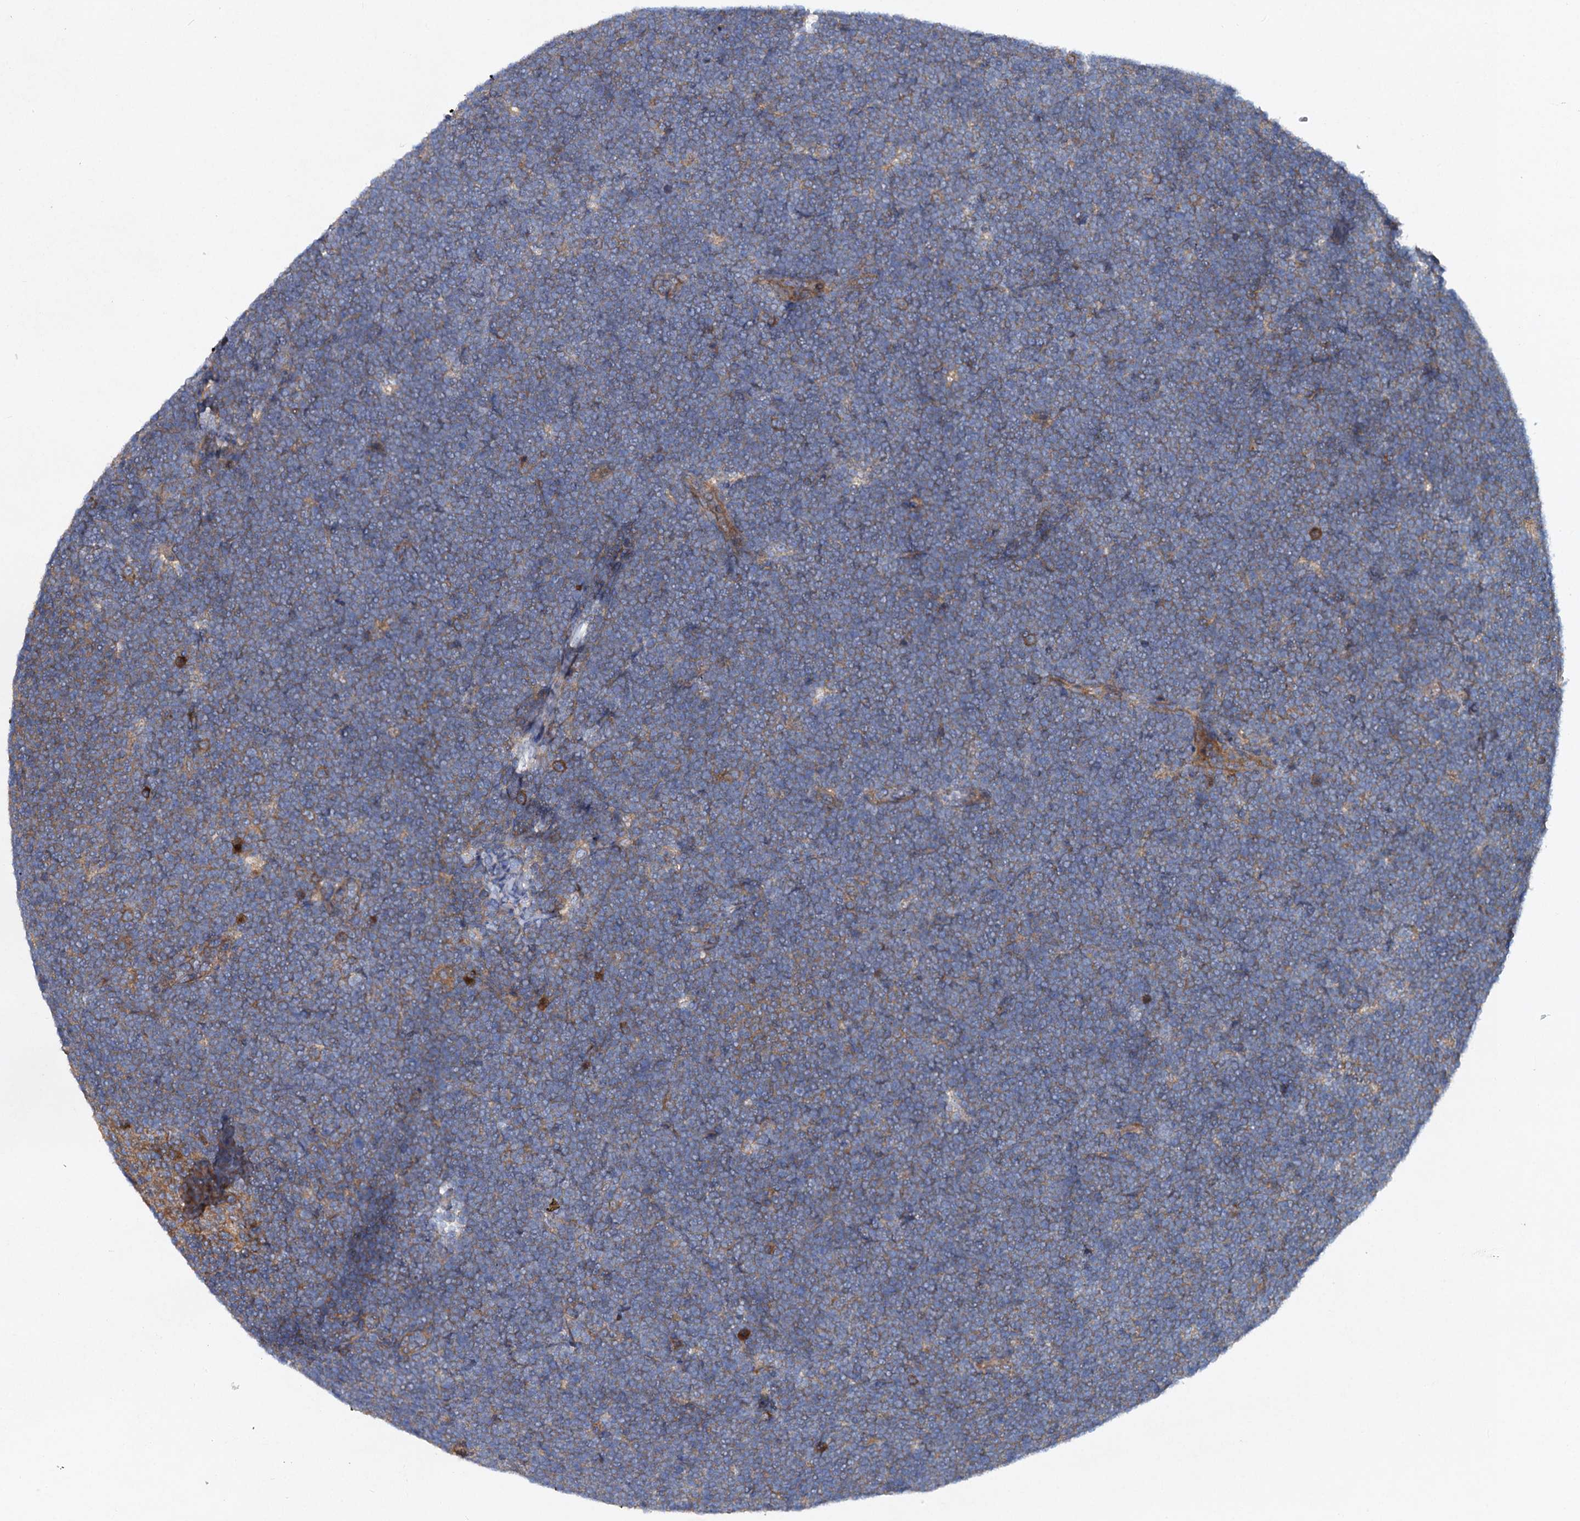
{"staining": {"intensity": "negative", "quantity": "none", "location": "none"}, "tissue": "lymphoma", "cell_type": "Tumor cells", "image_type": "cancer", "snomed": [{"axis": "morphology", "description": "Malignant lymphoma, non-Hodgkin's type, High grade"}, {"axis": "topography", "description": "Lymph node"}], "caption": "IHC histopathology image of human high-grade malignant lymphoma, non-Hodgkin's type stained for a protein (brown), which reveals no staining in tumor cells.", "gene": "ALKBH7", "patient": {"sex": "male", "age": 13}}